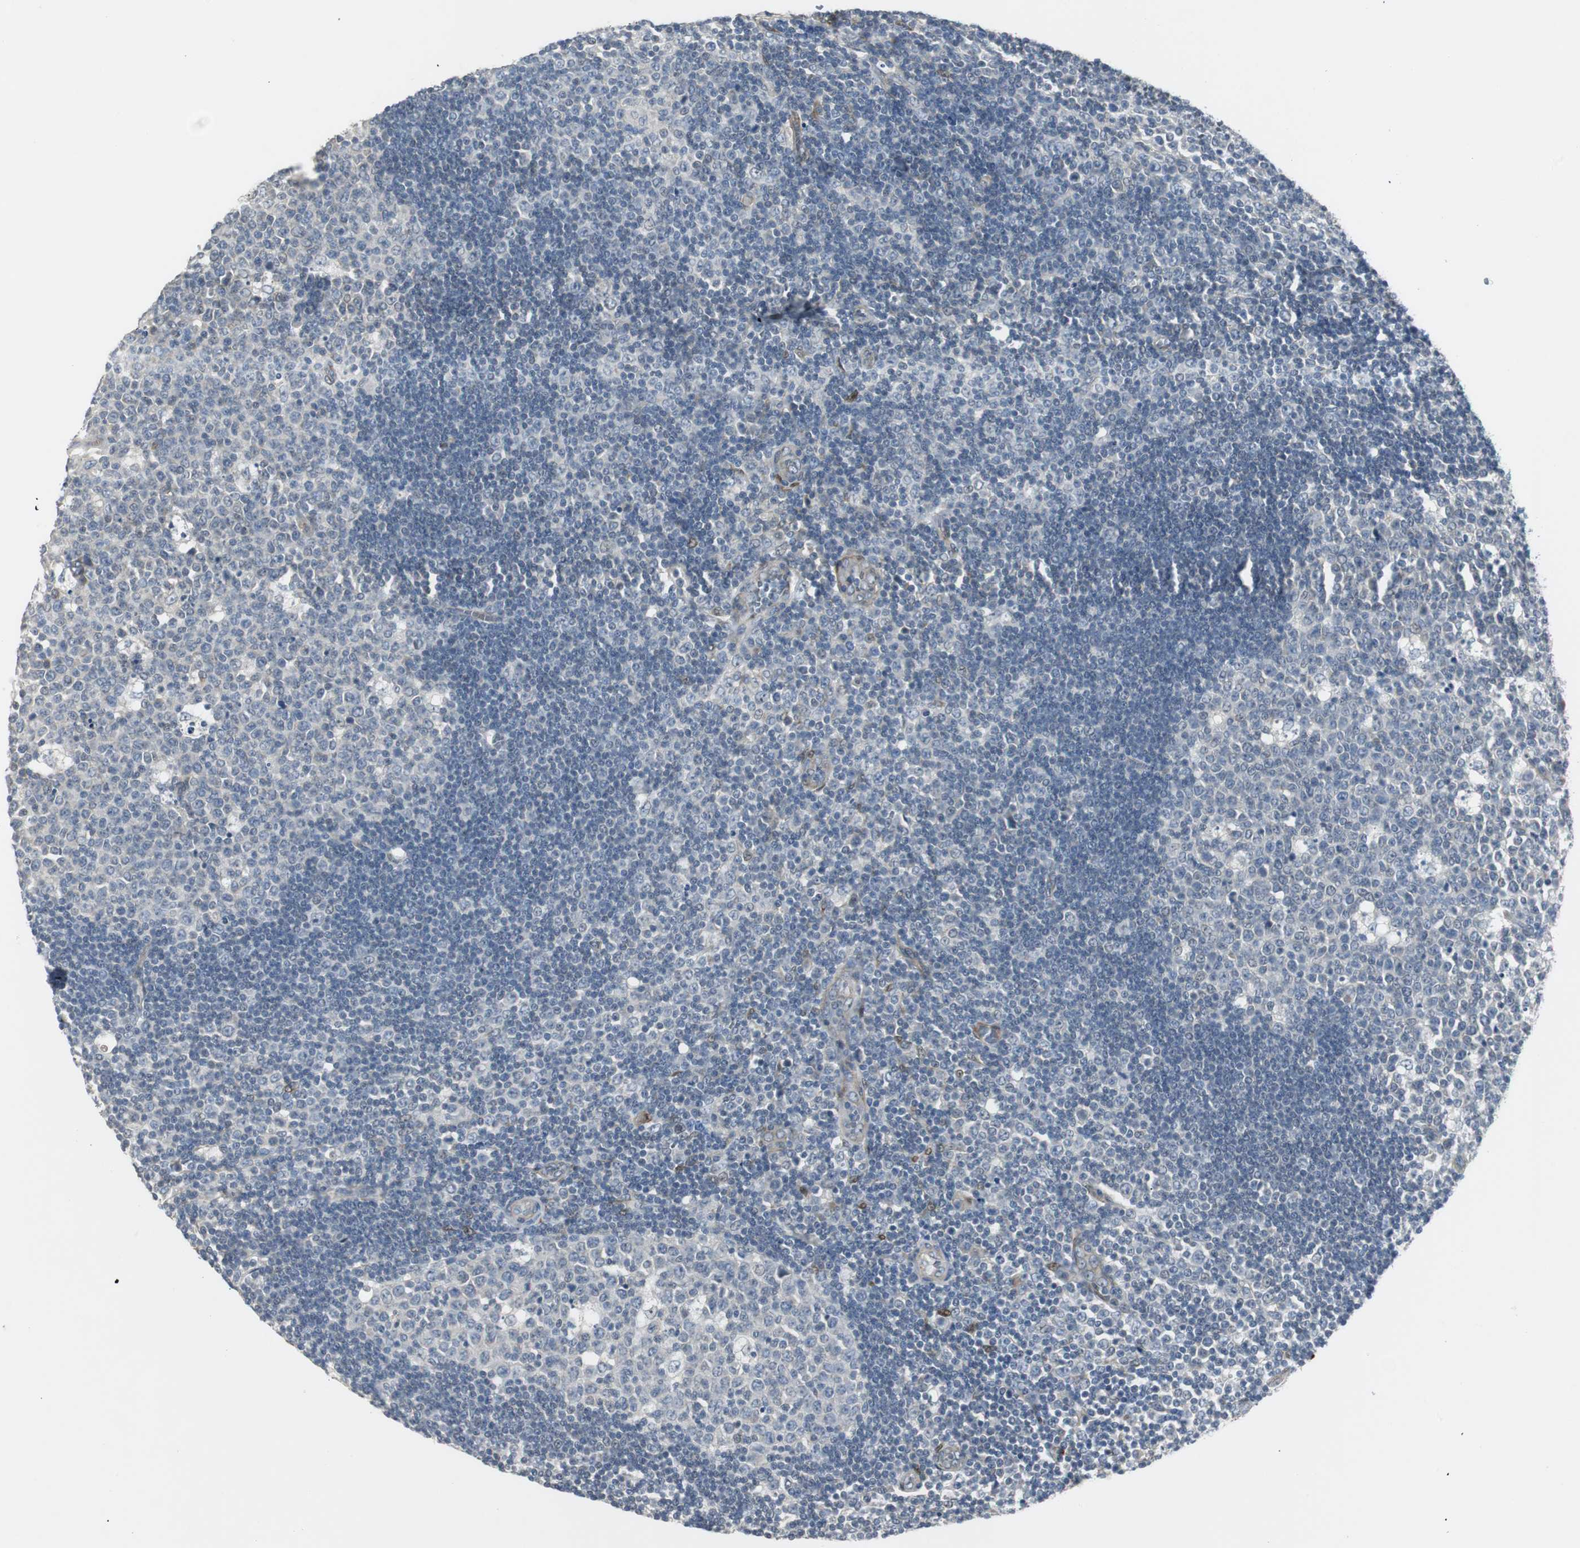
{"staining": {"intensity": "negative", "quantity": "none", "location": "none"}, "tissue": "lymph node", "cell_type": "Germinal center cells", "image_type": "normal", "snomed": [{"axis": "morphology", "description": "Normal tissue, NOS"}, {"axis": "topography", "description": "Lymph node"}, {"axis": "topography", "description": "Salivary gland"}], "caption": "Immunohistochemical staining of normal lymph node demonstrates no significant staining in germinal center cells.", "gene": "FHL2", "patient": {"sex": "male", "age": 8}}